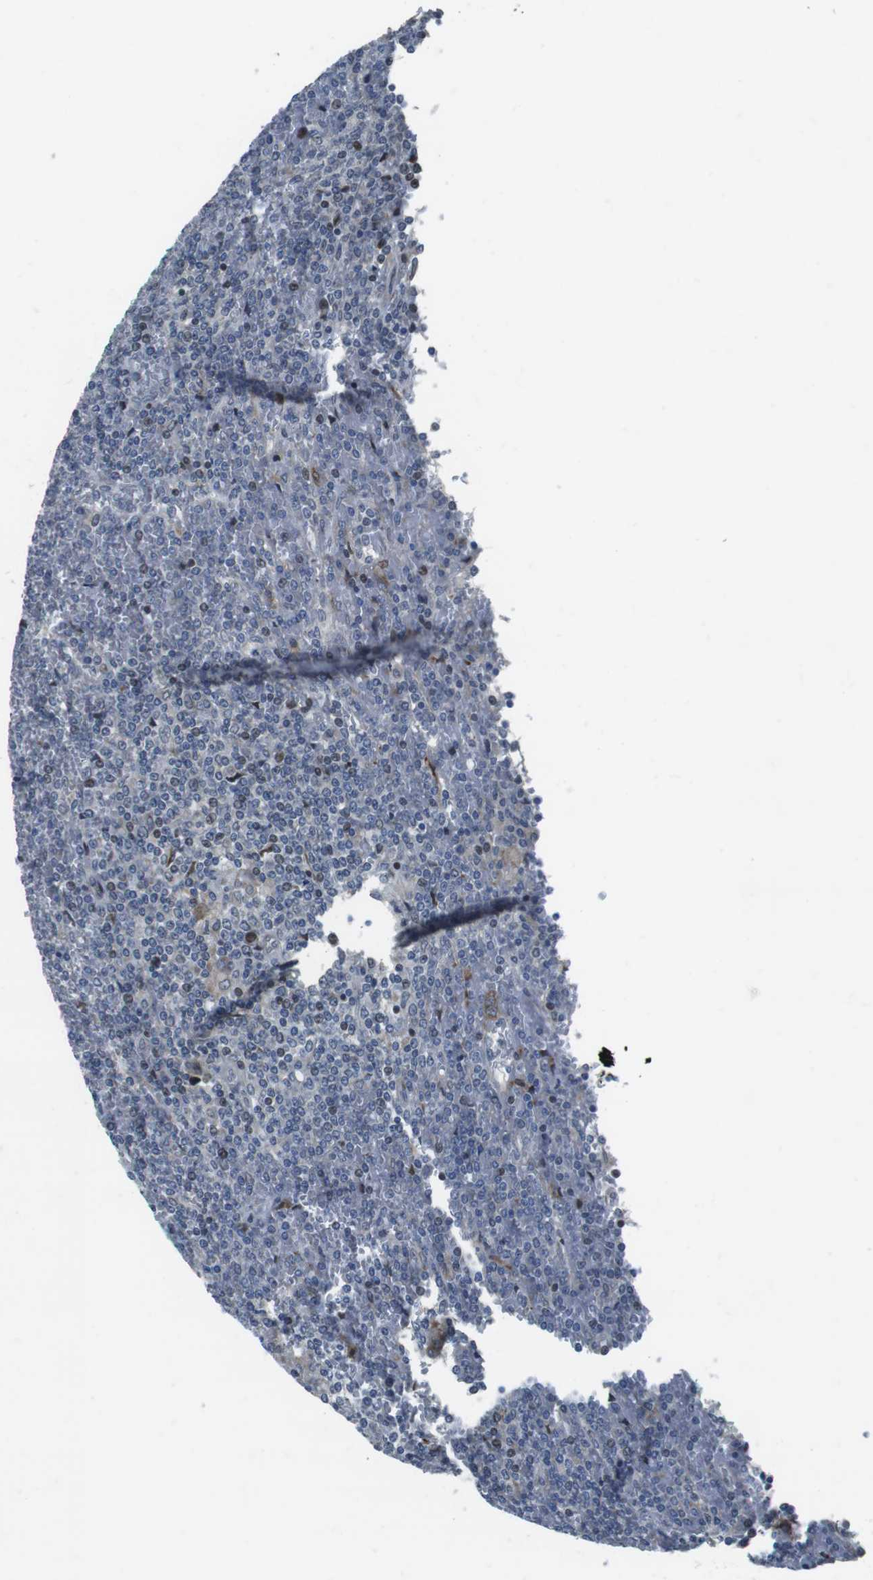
{"staining": {"intensity": "weak", "quantity": "<25%", "location": "nuclear"}, "tissue": "lymphoma", "cell_type": "Tumor cells", "image_type": "cancer", "snomed": [{"axis": "morphology", "description": "Malignant lymphoma, non-Hodgkin's type, Low grade"}, {"axis": "topography", "description": "Spleen"}], "caption": "DAB (3,3'-diaminobenzidine) immunohistochemical staining of human low-grade malignant lymphoma, non-Hodgkin's type shows no significant expression in tumor cells.", "gene": "PBRM1", "patient": {"sex": "female", "age": 19}}